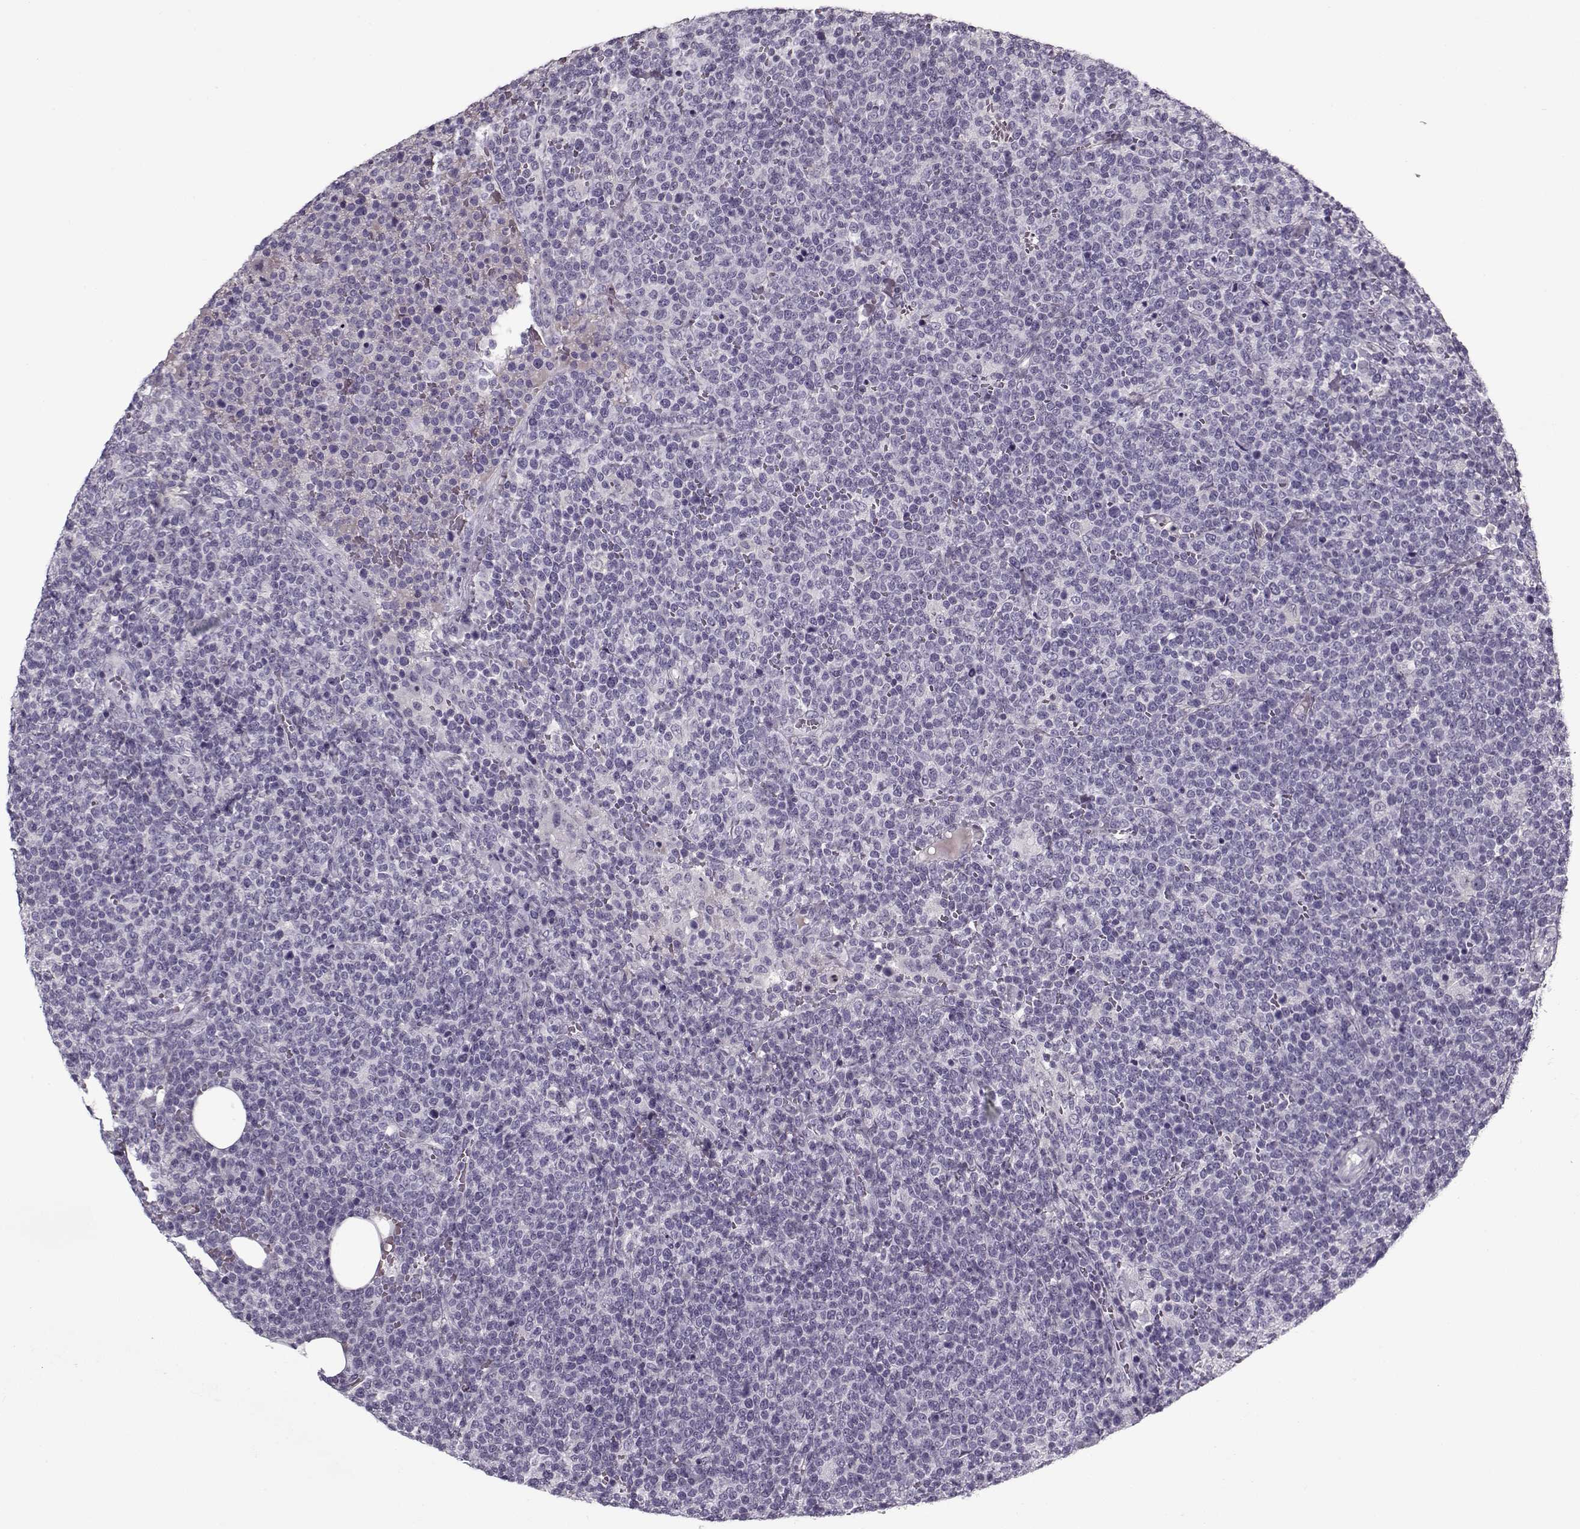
{"staining": {"intensity": "negative", "quantity": "none", "location": "none"}, "tissue": "lymphoma", "cell_type": "Tumor cells", "image_type": "cancer", "snomed": [{"axis": "morphology", "description": "Malignant lymphoma, non-Hodgkin's type, High grade"}, {"axis": "topography", "description": "Lymph node"}], "caption": "Immunohistochemistry (IHC) of human lymphoma reveals no expression in tumor cells.", "gene": "LUM", "patient": {"sex": "male", "age": 61}}